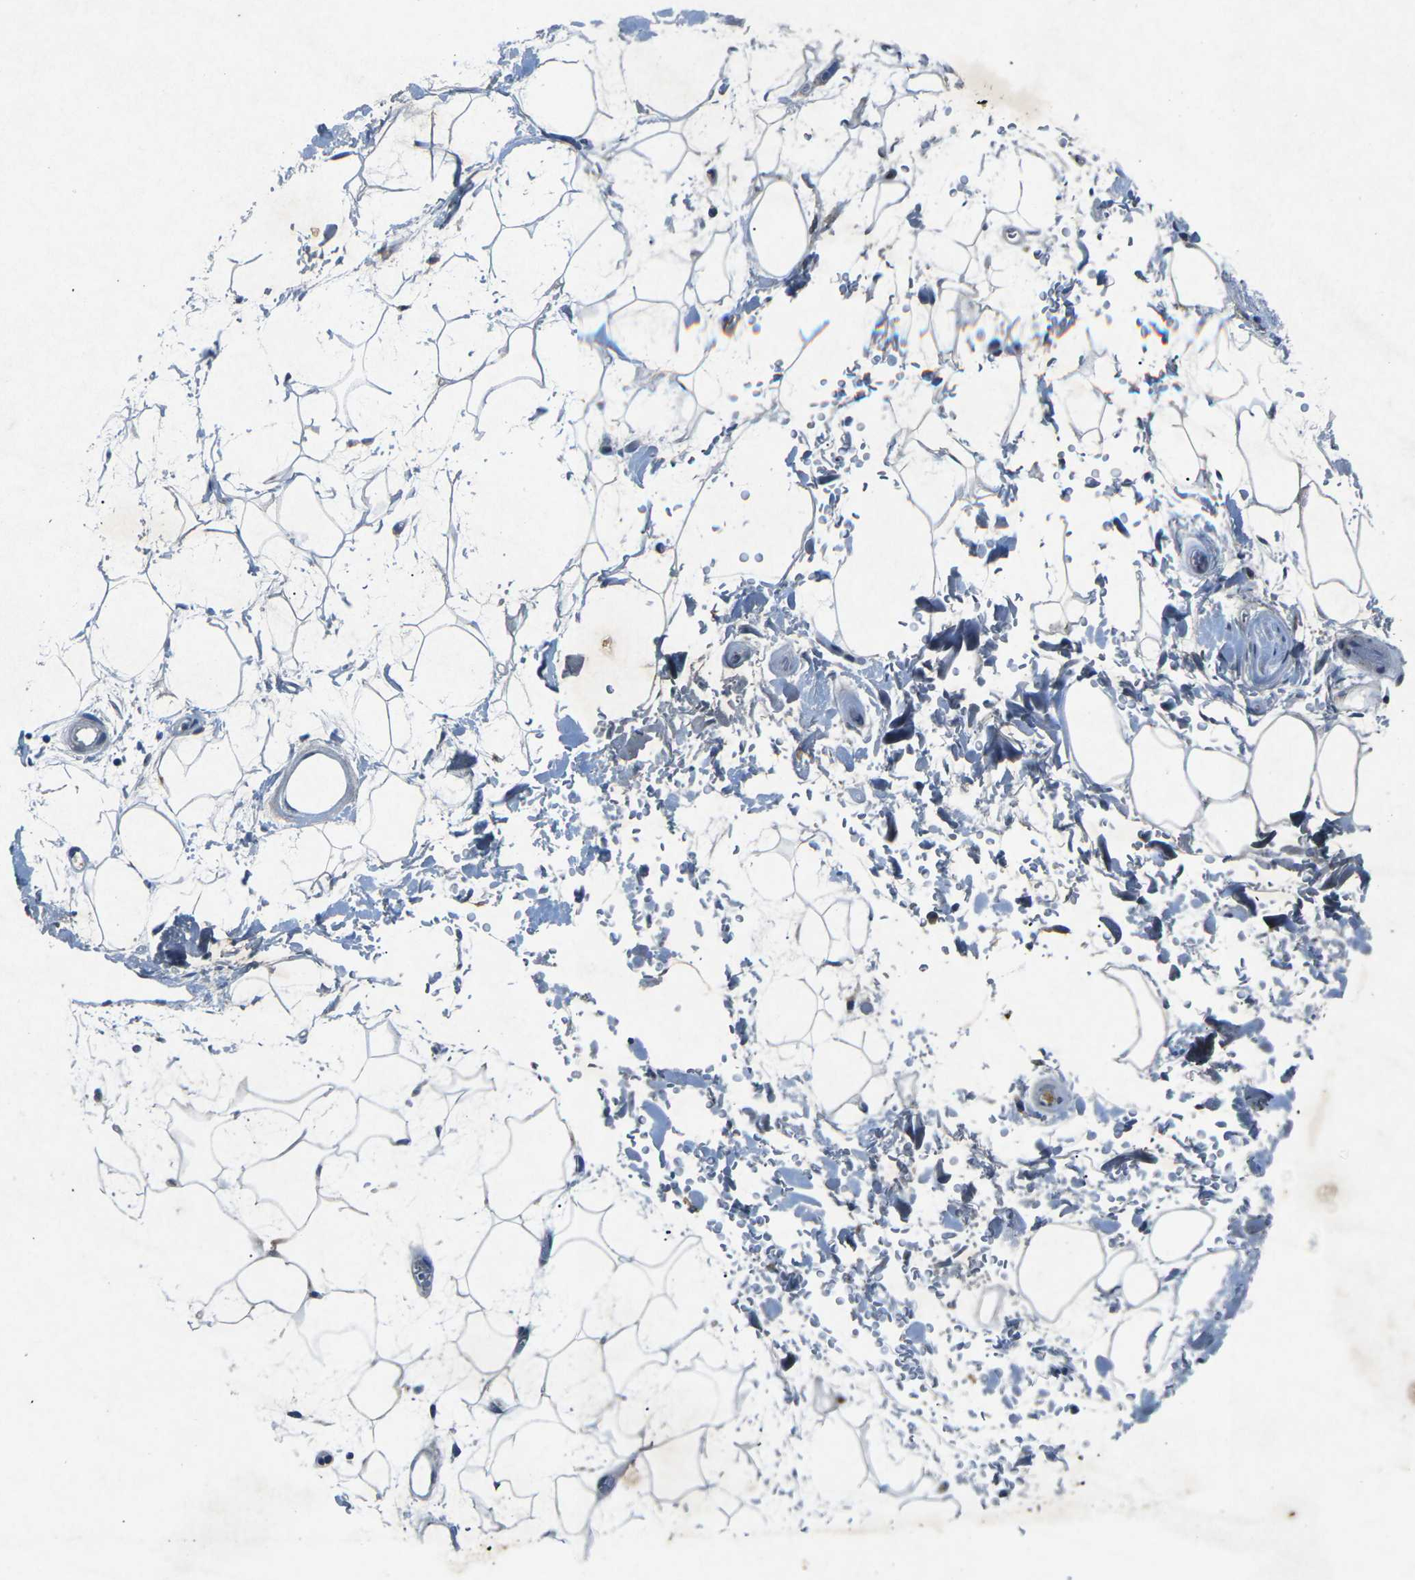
{"staining": {"intensity": "negative", "quantity": "none", "location": "none"}, "tissue": "adipose tissue", "cell_type": "Adipocytes", "image_type": "normal", "snomed": [{"axis": "morphology", "description": "Normal tissue, NOS"}, {"axis": "topography", "description": "Soft tissue"}], "caption": "IHC micrograph of normal adipose tissue: human adipose tissue stained with DAB demonstrates no significant protein positivity in adipocytes. (Brightfield microscopy of DAB (3,3'-diaminobenzidine) IHC at high magnification).", "gene": "PLG", "patient": {"sex": "male", "age": 72}}